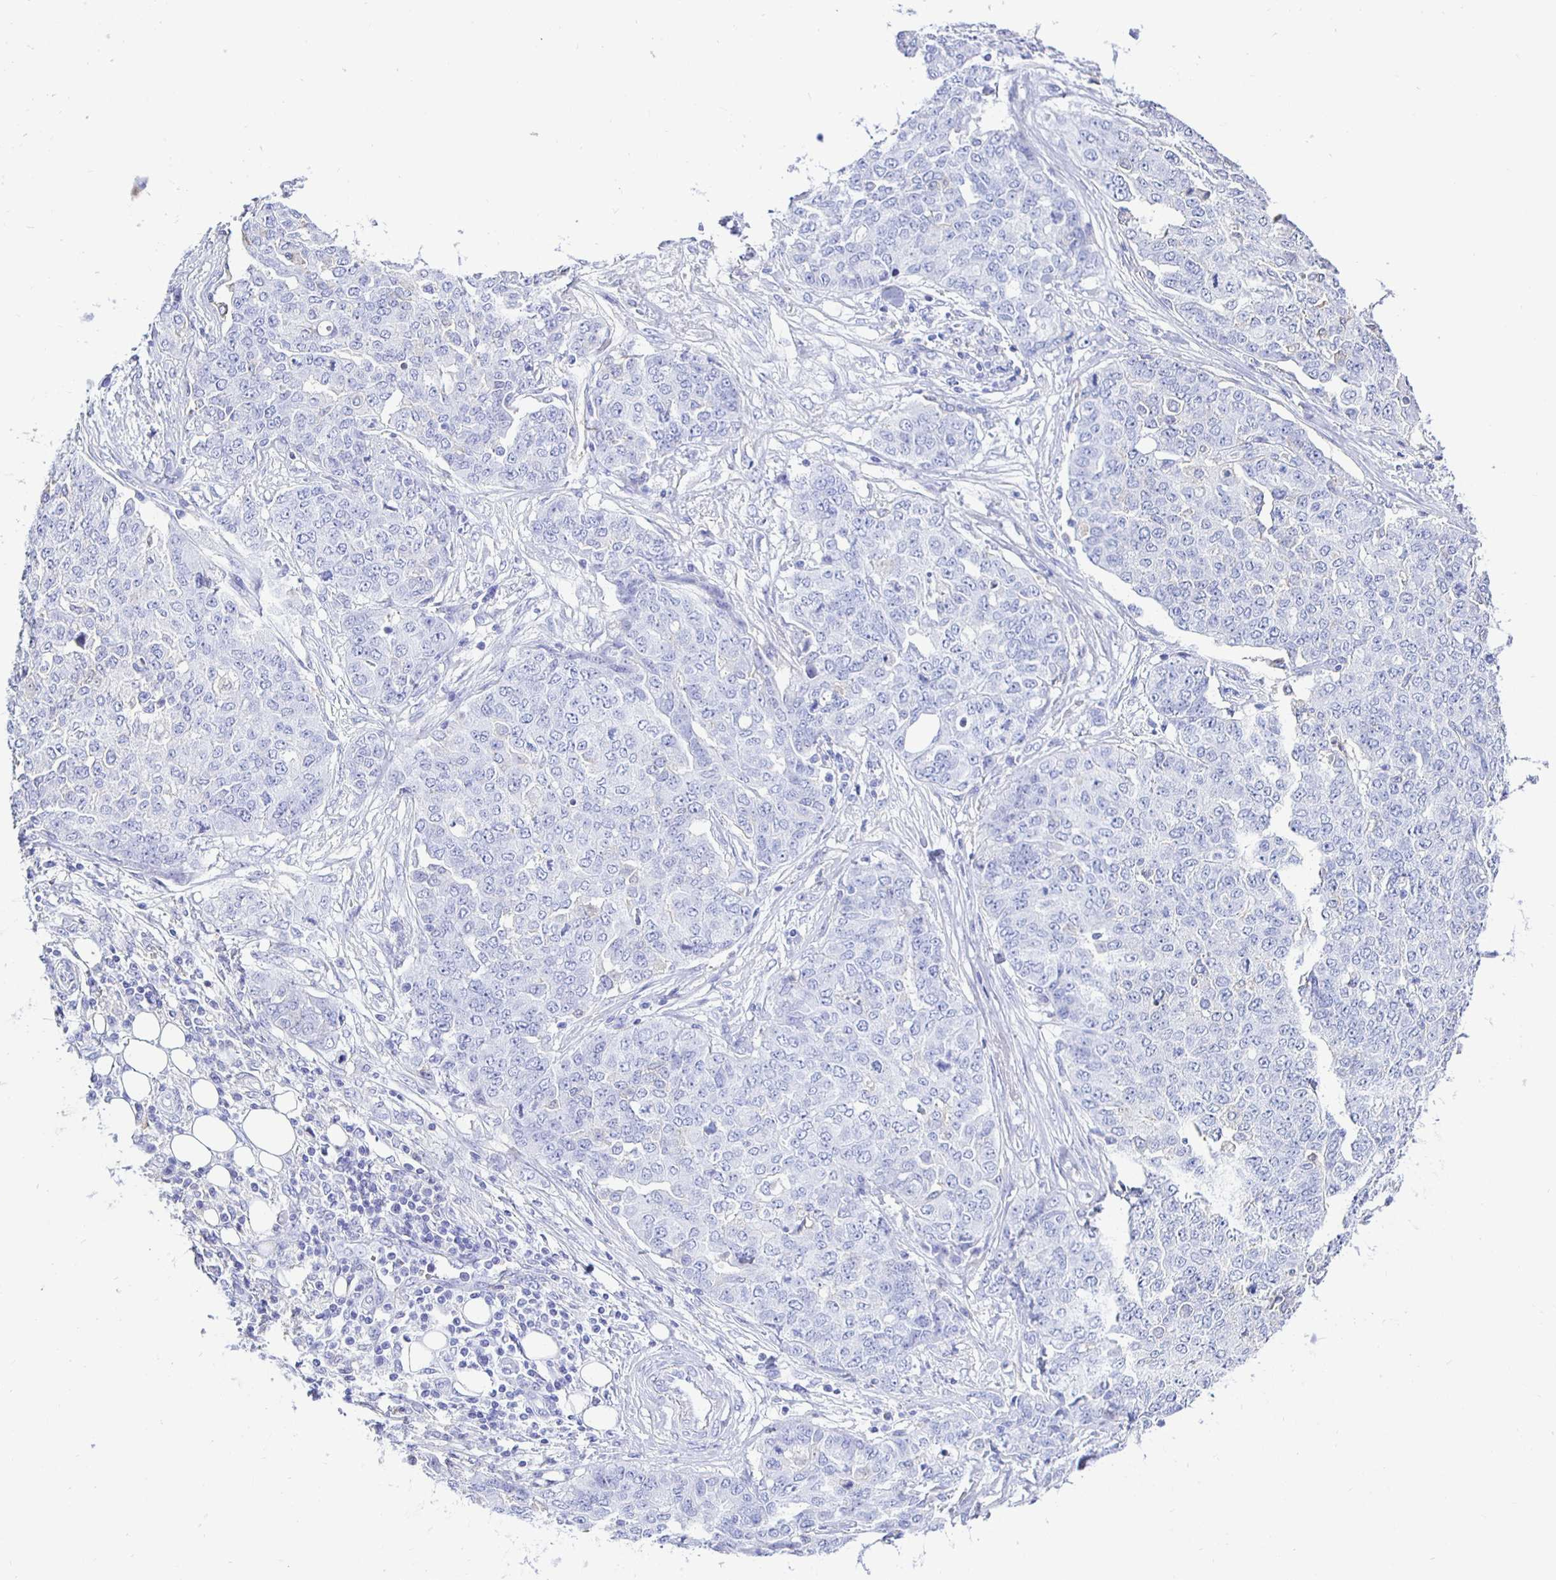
{"staining": {"intensity": "negative", "quantity": "none", "location": "none"}, "tissue": "ovarian cancer", "cell_type": "Tumor cells", "image_type": "cancer", "snomed": [{"axis": "morphology", "description": "Cystadenocarcinoma, serous, NOS"}, {"axis": "topography", "description": "Soft tissue"}, {"axis": "topography", "description": "Ovary"}], "caption": "This is an IHC histopathology image of human serous cystadenocarcinoma (ovarian). There is no expression in tumor cells.", "gene": "UMOD", "patient": {"sex": "female", "age": 57}}